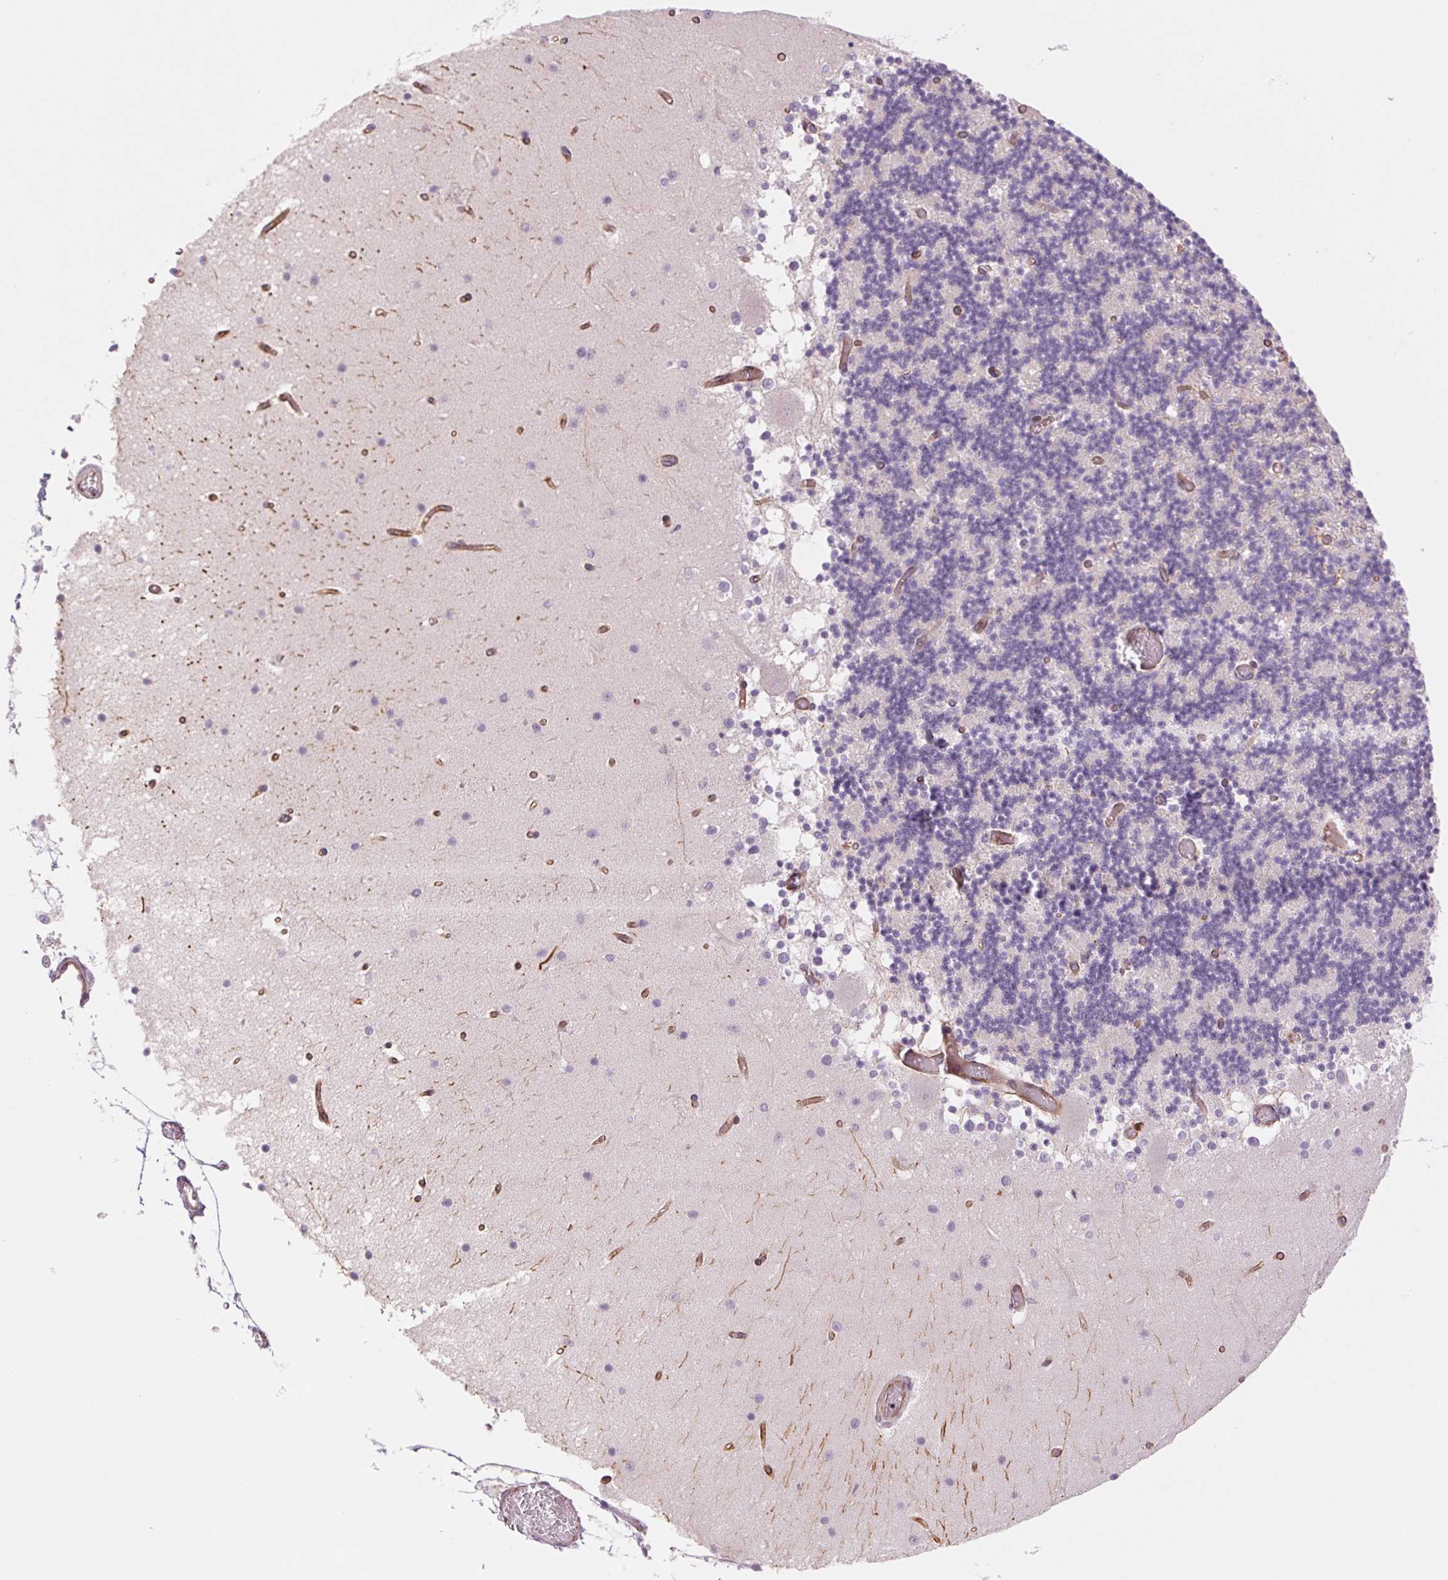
{"staining": {"intensity": "negative", "quantity": "none", "location": "none"}, "tissue": "cerebellum", "cell_type": "Cells in granular layer", "image_type": "normal", "snomed": [{"axis": "morphology", "description": "Normal tissue, NOS"}, {"axis": "topography", "description": "Cerebellum"}], "caption": "This photomicrograph is of unremarkable cerebellum stained with immunohistochemistry to label a protein in brown with the nuclei are counter-stained blue. There is no expression in cells in granular layer.", "gene": "MS4A13", "patient": {"sex": "female", "age": 28}}